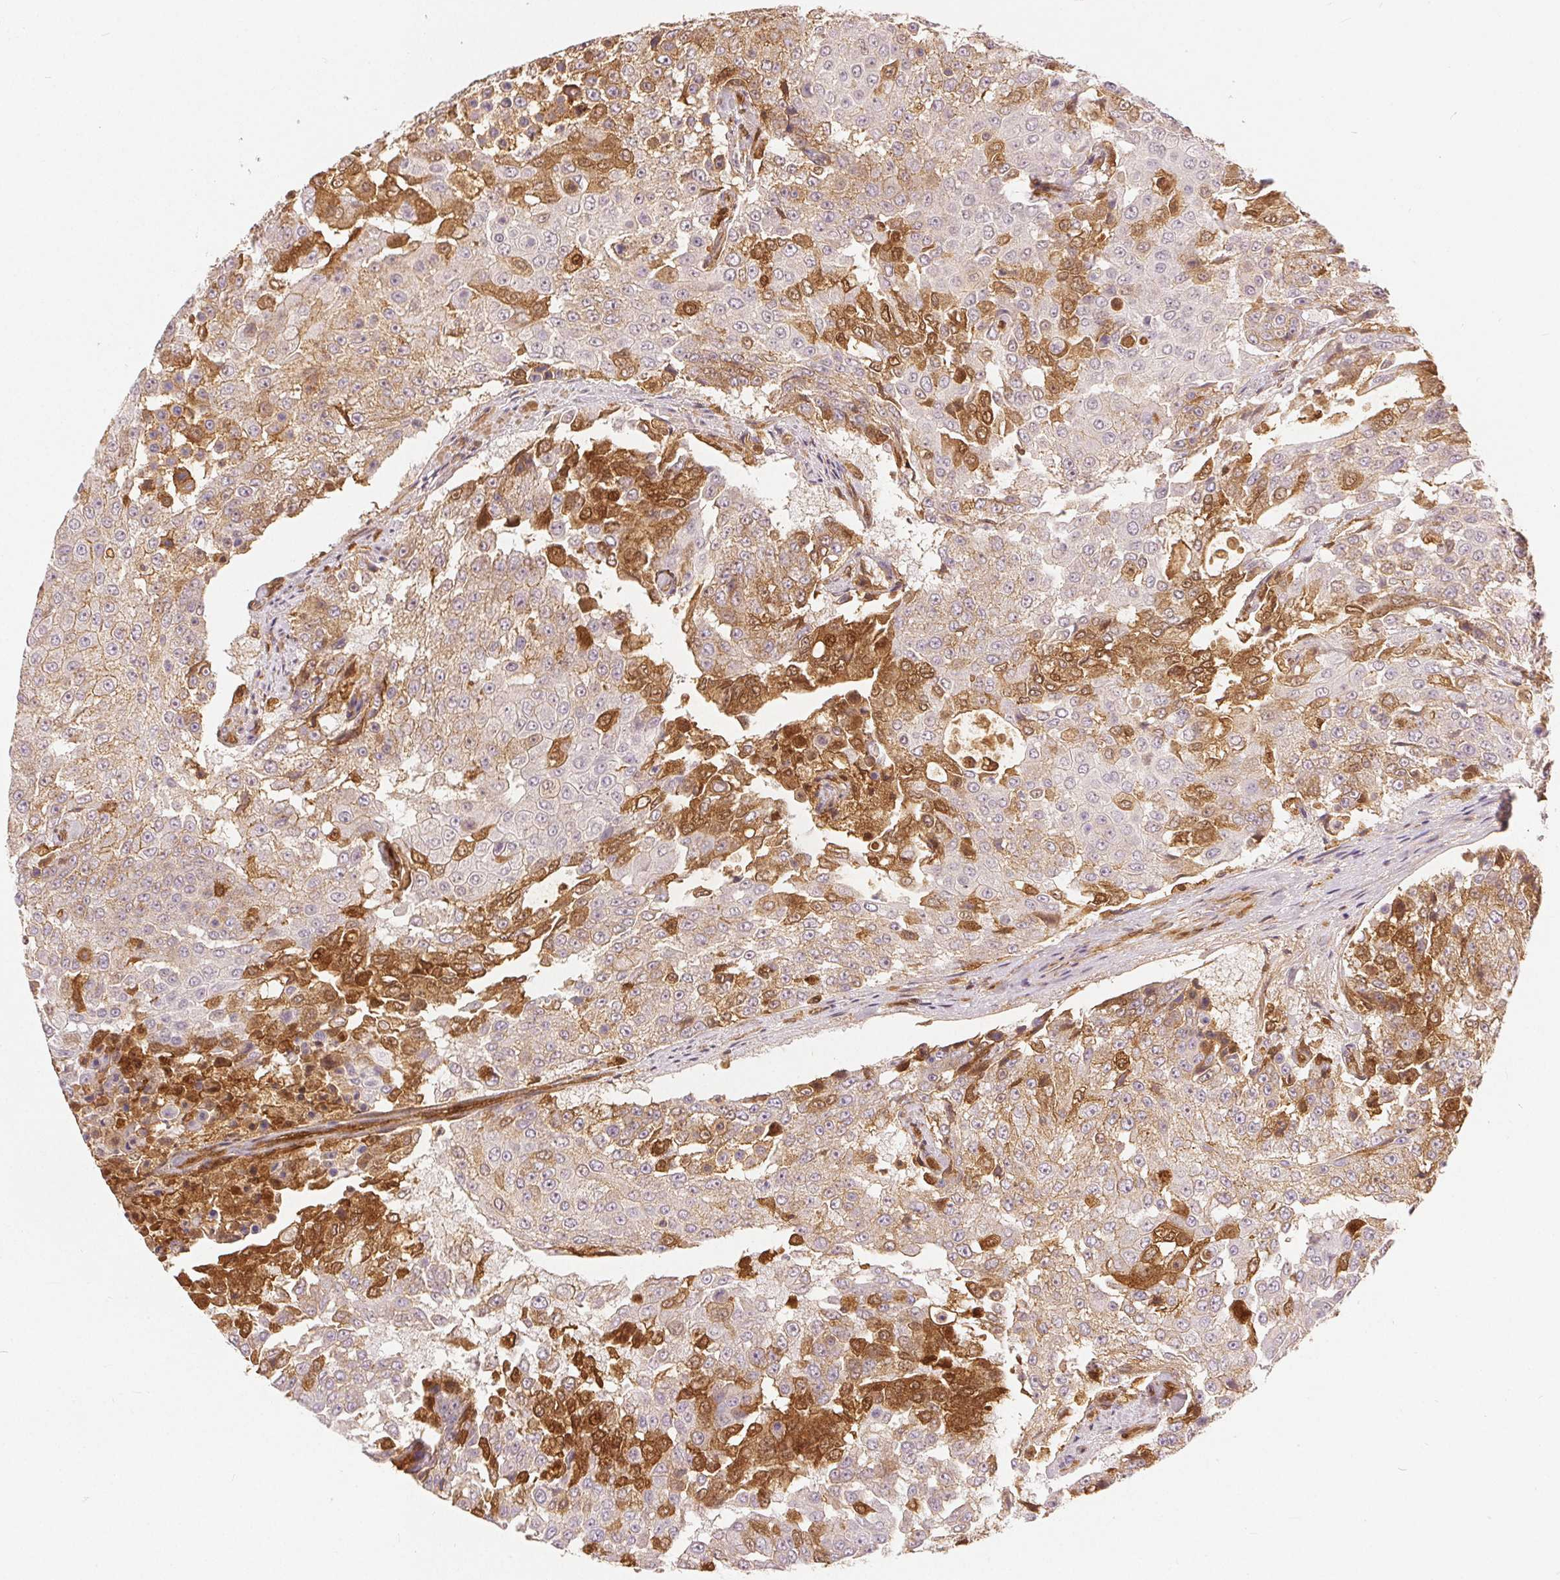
{"staining": {"intensity": "moderate", "quantity": "25%-75%", "location": "cytoplasmic/membranous"}, "tissue": "urothelial cancer", "cell_type": "Tumor cells", "image_type": "cancer", "snomed": [{"axis": "morphology", "description": "Urothelial carcinoma, High grade"}, {"axis": "topography", "description": "Urinary bladder"}], "caption": "This is an image of immunohistochemistry (IHC) staining of urothelial cancer, which shows moderate expression in the cytoplasmic/membranous of tumor cells.", "gene": "CA12", "patient": {"sex": "female", "age": 63}}